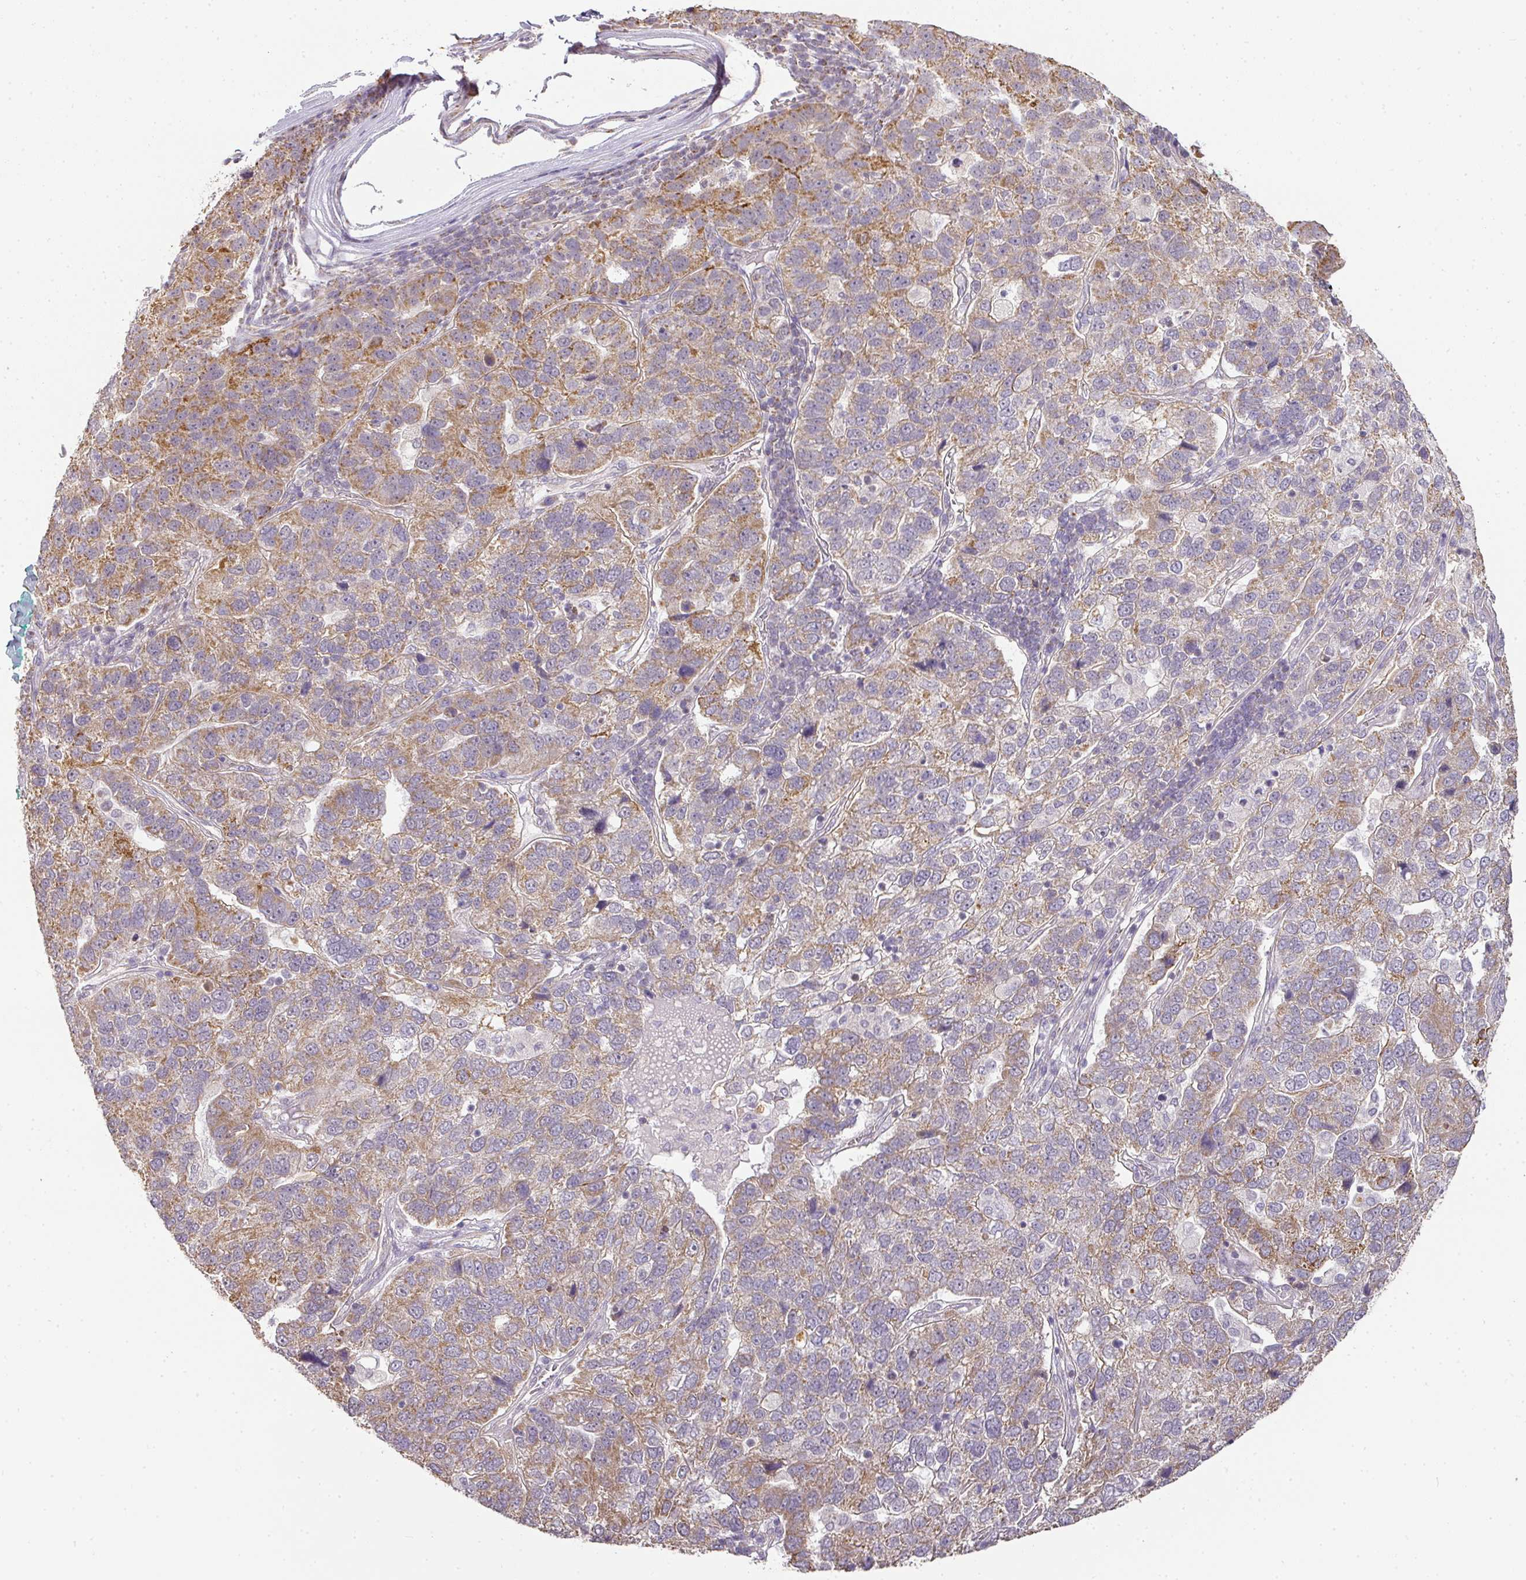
{"staining": {"intensity": "moderate", "quantity": "25%-75%", "location": "cytoplasmic/membranous"}, "tissue": "pancreatic cancer", "cell_type": "Tumor cells", "image_type": "cancer", "snomed": [{"axis": "morphology", "description": "Adenocarcinoma, NOS"}, {"axis": "topography", "description": "Pancreas"}], "caption": "Moderate cytoplasmic/membranous staining for a protein is appreciated in approximately 25%-75% of tumor cells of adenocarcinoma (pancreatic) using immunohistochemistry.", "gene": "MYOM2", "patient": {"sex": "female", "age": 61}}